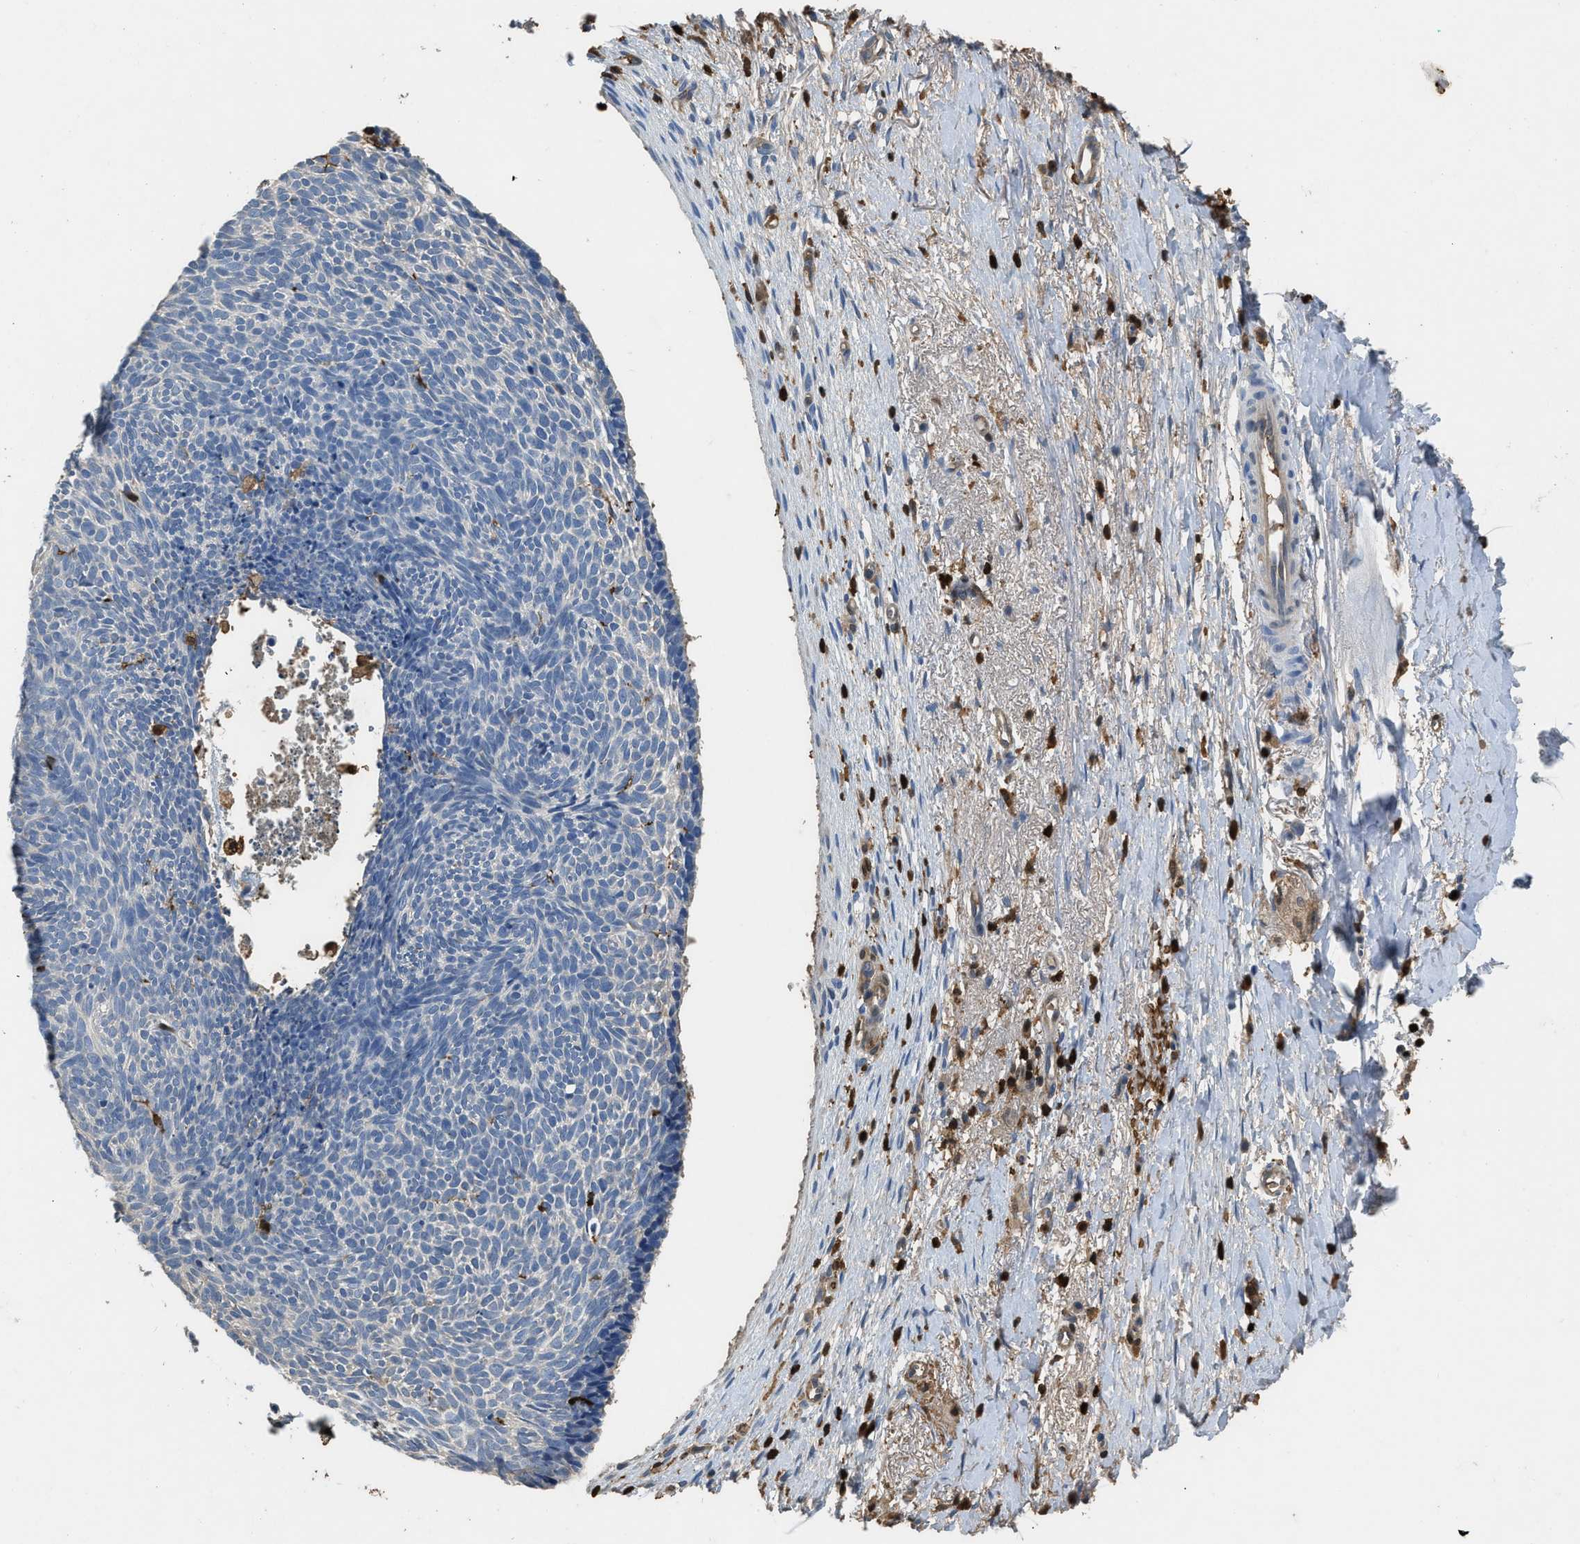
{"staining": {"intensity": "negative", "quantity": "none", "location": "none"}, "tissue": "skin cancer", "cell_type": "Tumor cells", "image_type": "cancer", "snomed": [{"axis": "morphology", "description": "Basal cell carcinoma"}, {"axis": "topography", "description": "Skin"}], "caption": "Tumor cells show no significant protein staining in skin cancer.", "gene": "ARHGDIB", "patient": {"sex": "female", "age": 84}}